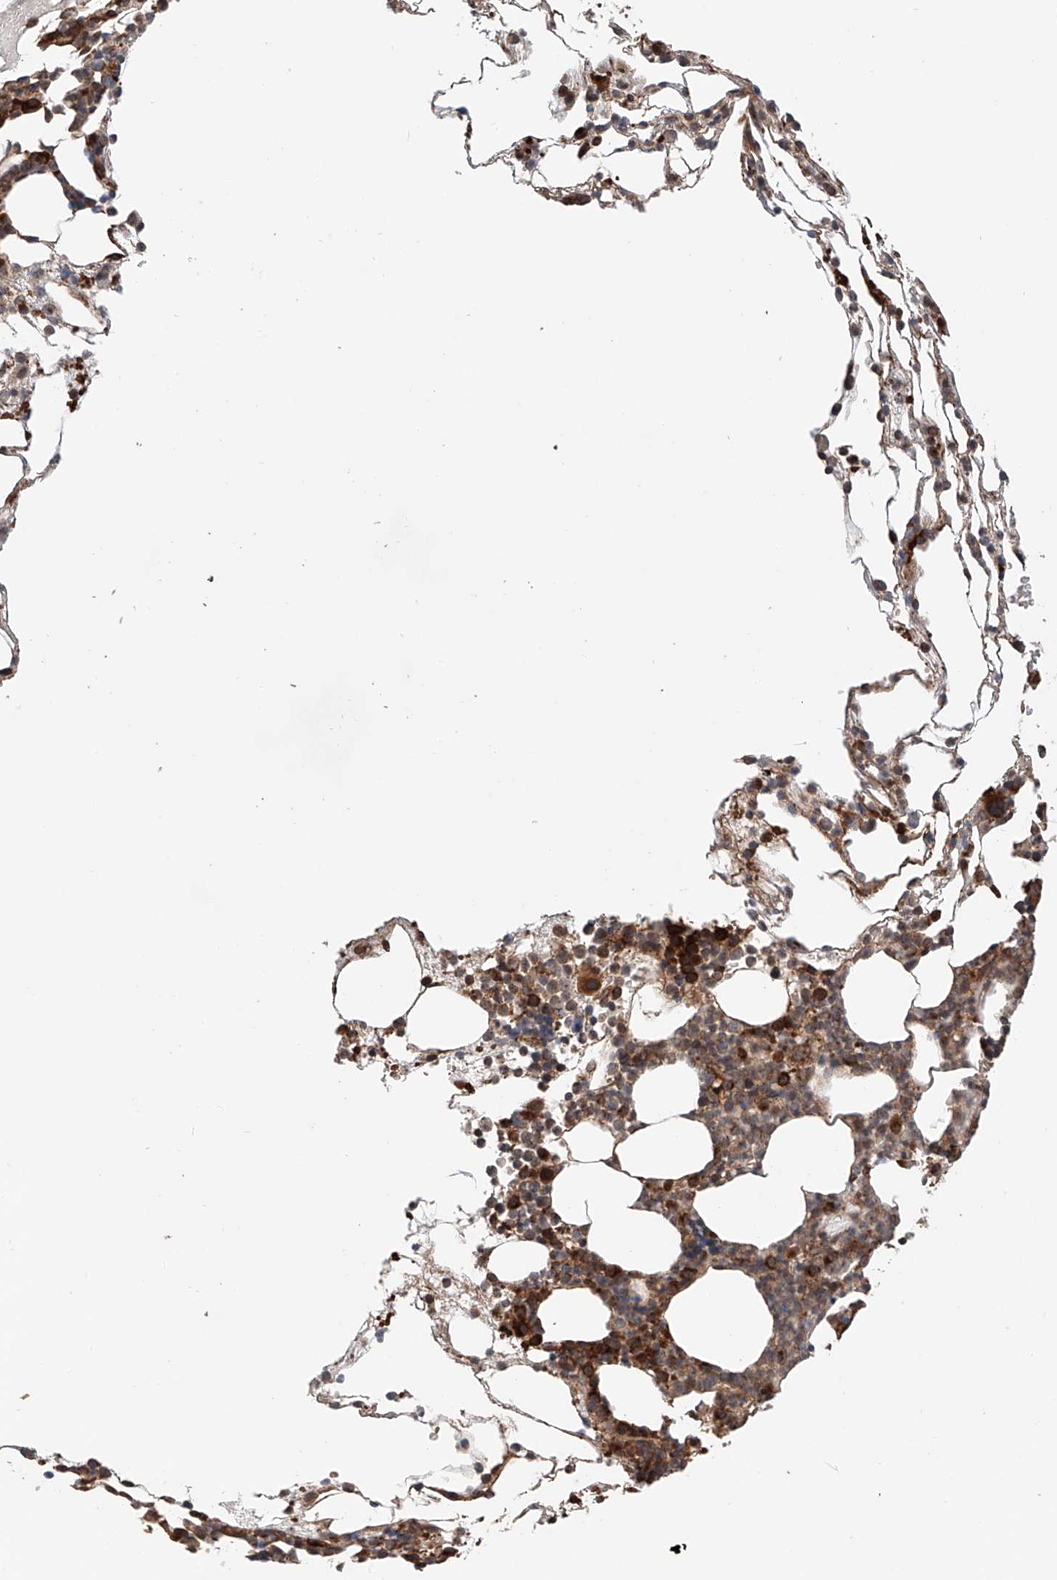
{"staining": {"intensity": "strong", "quantity": ">75%", "location": "cytoplasmic/membranous"}, "tissue": "bone marrow", "cell_type": "Hematopoietic cells", "image_type": "normal", "snomed": [{"axis": "morphology", "description": "Normal tissue, NOS"}, {"axis": "morphology", "description": "Inflammation, NOS"}, {"axis": "topography", "description": "Bone marrow"}], "caption": "This is a photomicrograph of immunohistochemistry staining of benign bone marrow, which shows strong staining in the cytoplasmic/membranous of hematopoietic cells.", "gene": "DNAH8", "patient": {"sex": "female", "age": 78}}